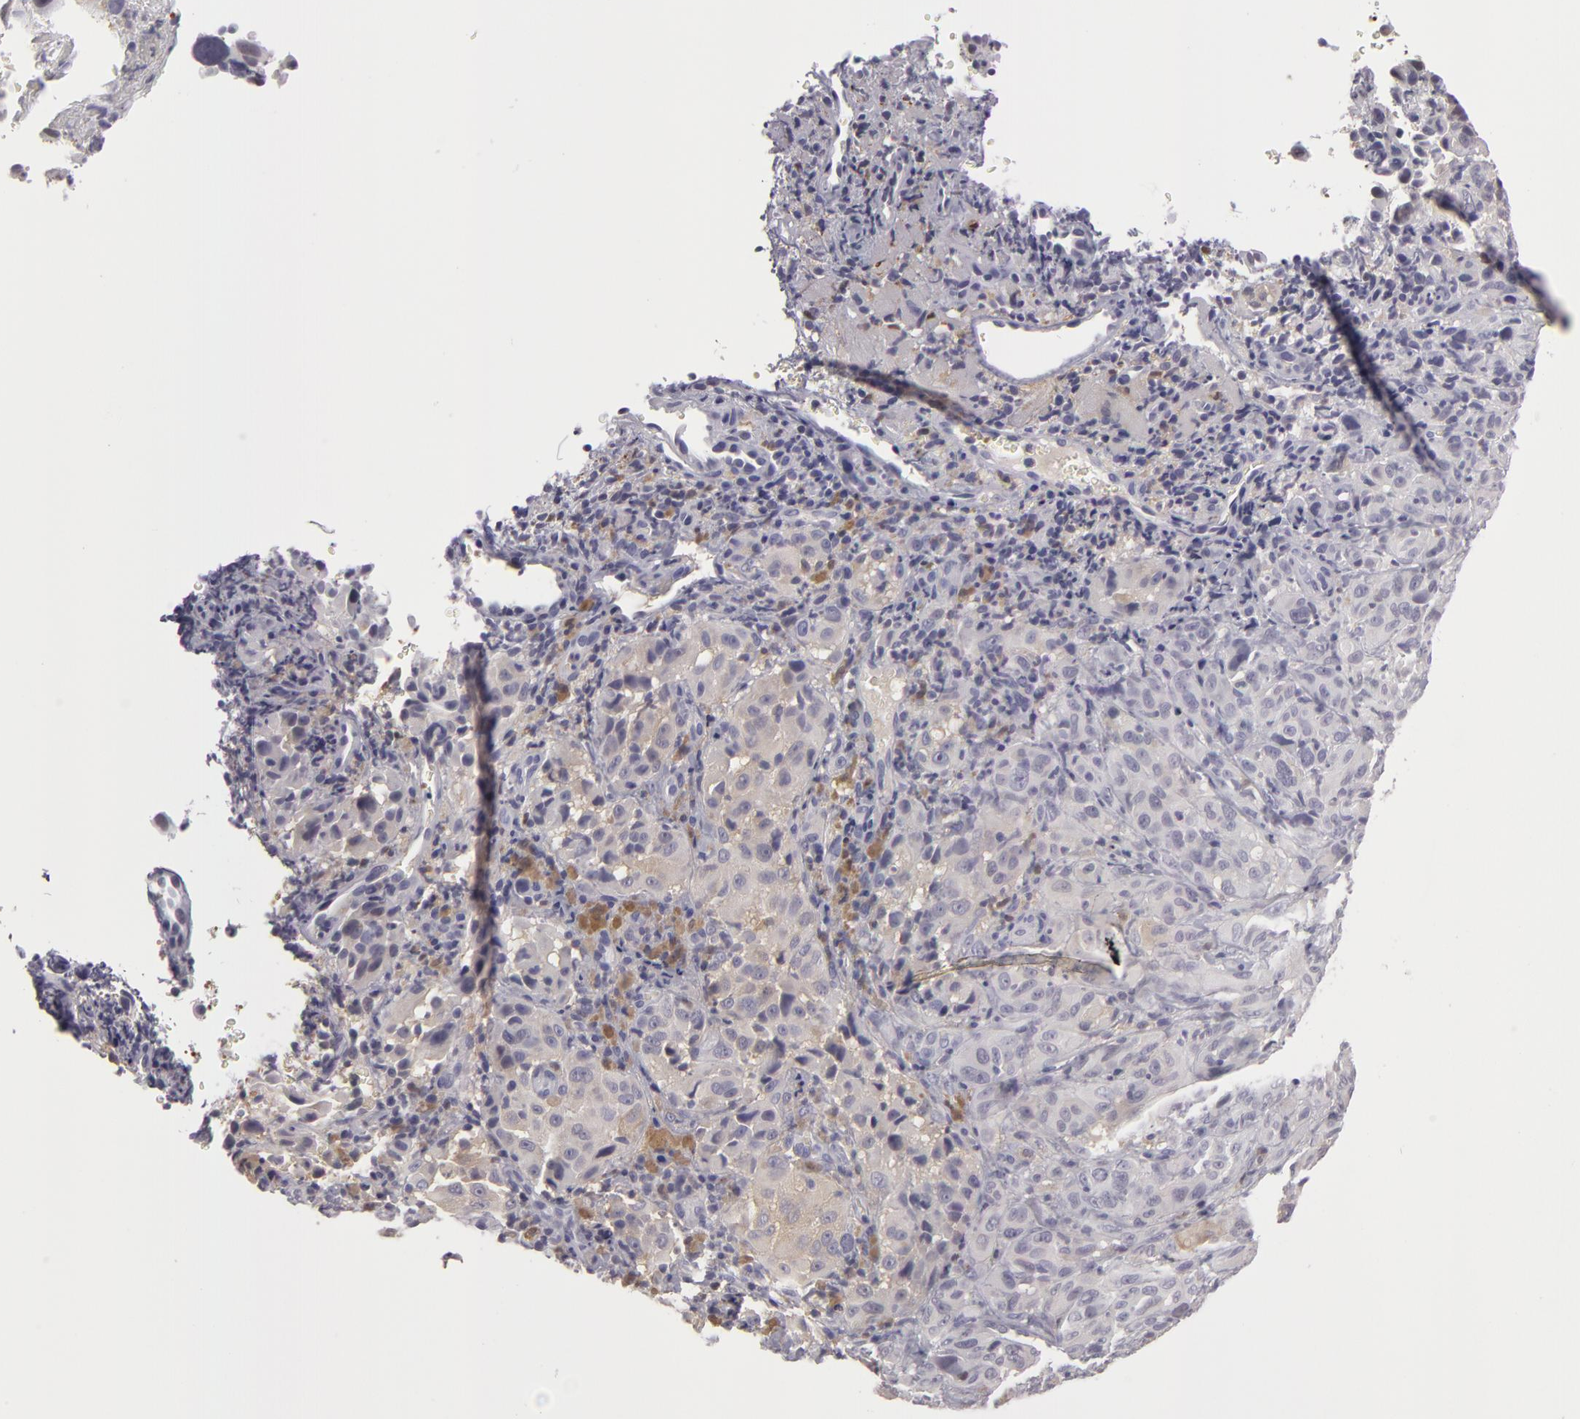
{"staining": {"intensity": "negative", "quantity": "none", "location": "none"}, "tissue": "melanoma", "cell_type": "Tumor cells", "image_type": "cancer", "snomed": [{"axis": "morphology", "description": "Malignant melanoma, NOS"}, {"axis": "topography", "description": "Skin"}], "caption": "Immunohistochemistry image of human malignant melanoma stained for a protein (brown), which displays no staining in tumor cells.", "gene": "GNPDA1", "patient": {"sex": "male", "age": 75}}